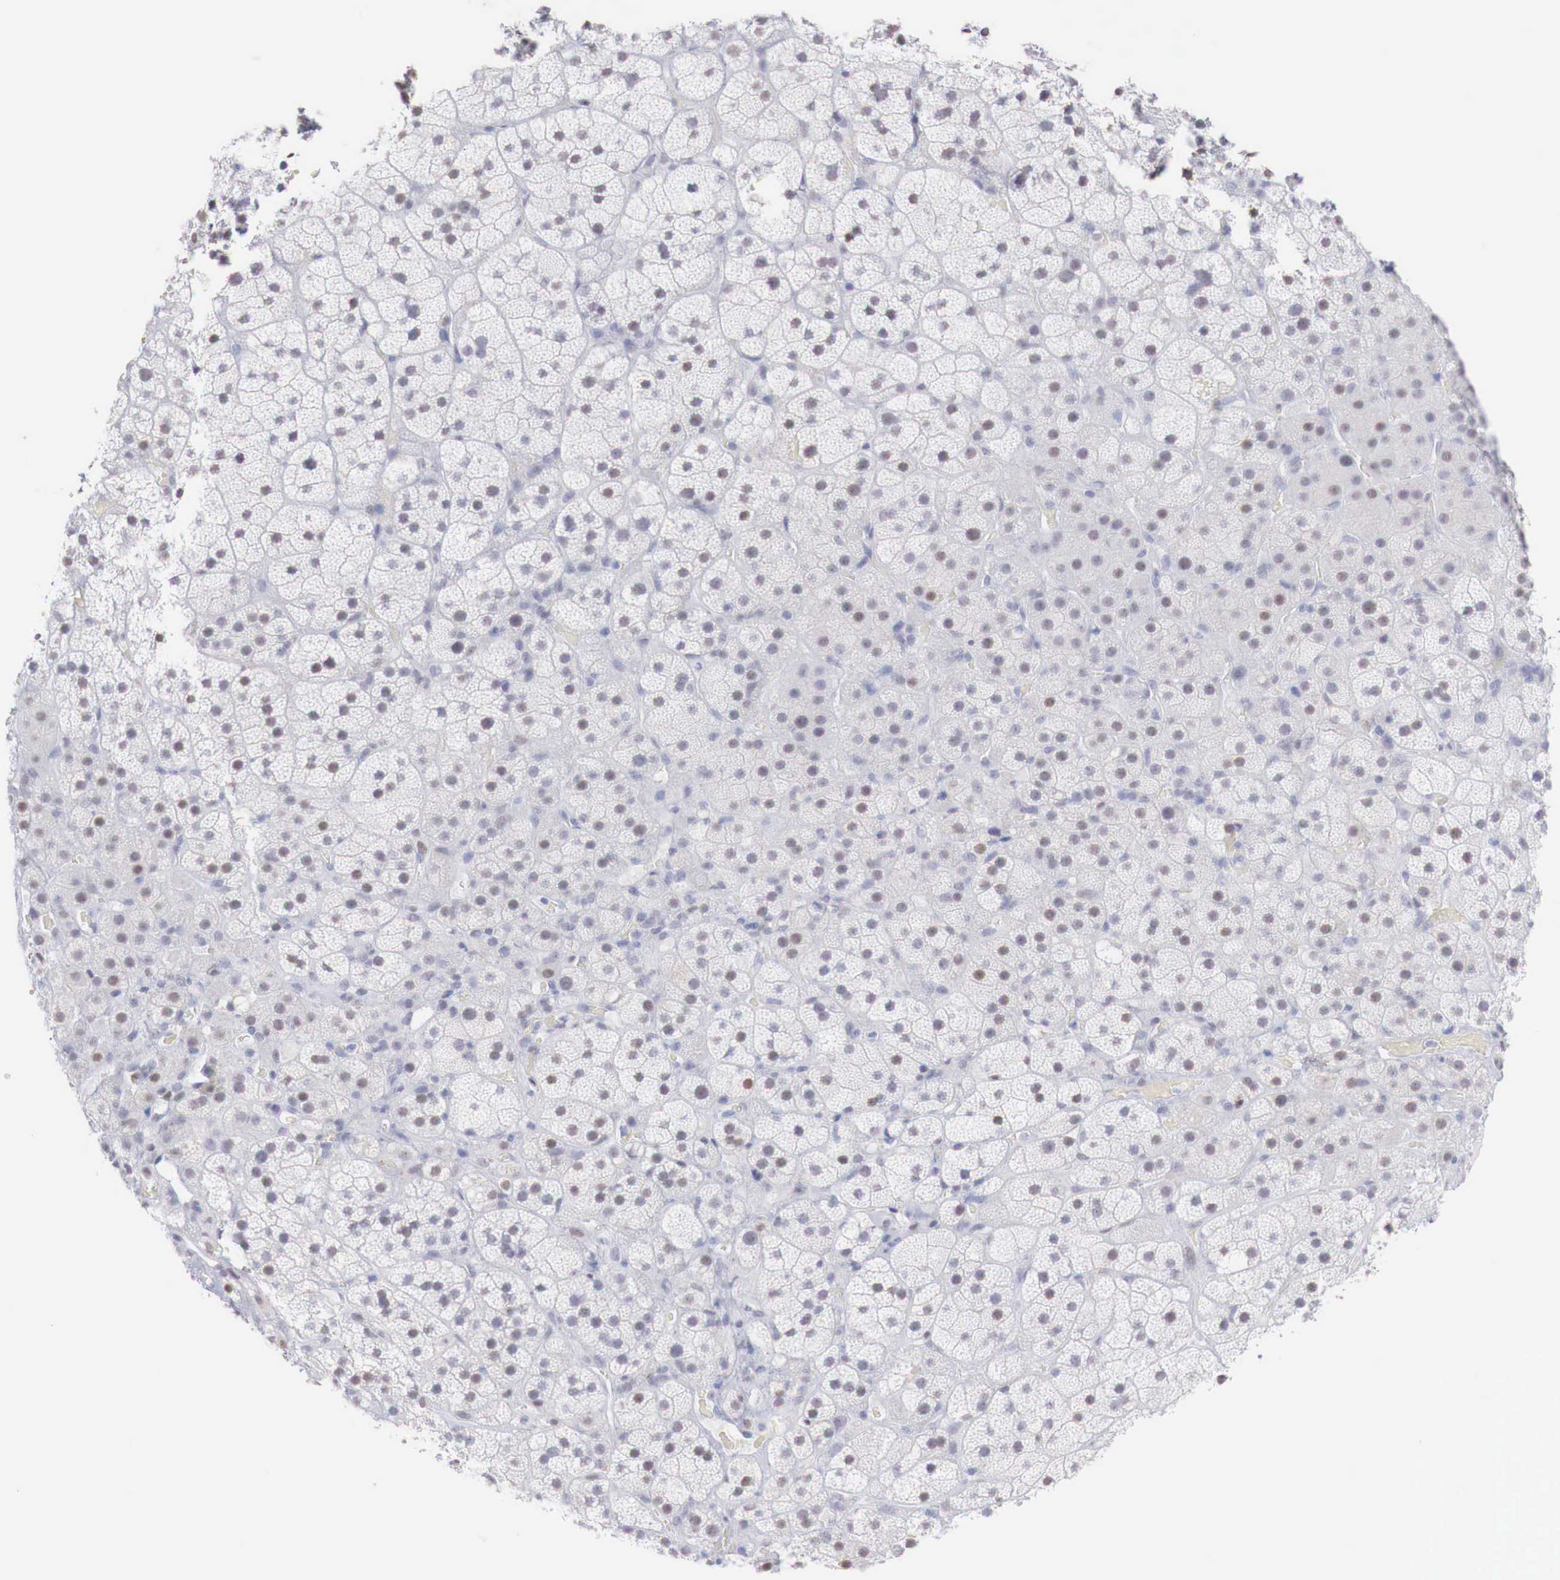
{"staining": {"intensity": "weak", "quantity": "<25%", "location": "nuclear"}, "tissue": "adrenal gland", "cell_type": "Glandular cells", "image_type": "normal", "snomed": [{"axis": "morphology", "description": "Normal tissue, NOS"}, {"axis": "topography", "description": "Adrenal gland"}], "caption": "IHC image of unremarkable adrenal gland: human adrenal gland stained with DAB shows no significant protein expression in glandular cells.", "gene": "FOXP2", "patient": {"sex": "male", "age": 57}}